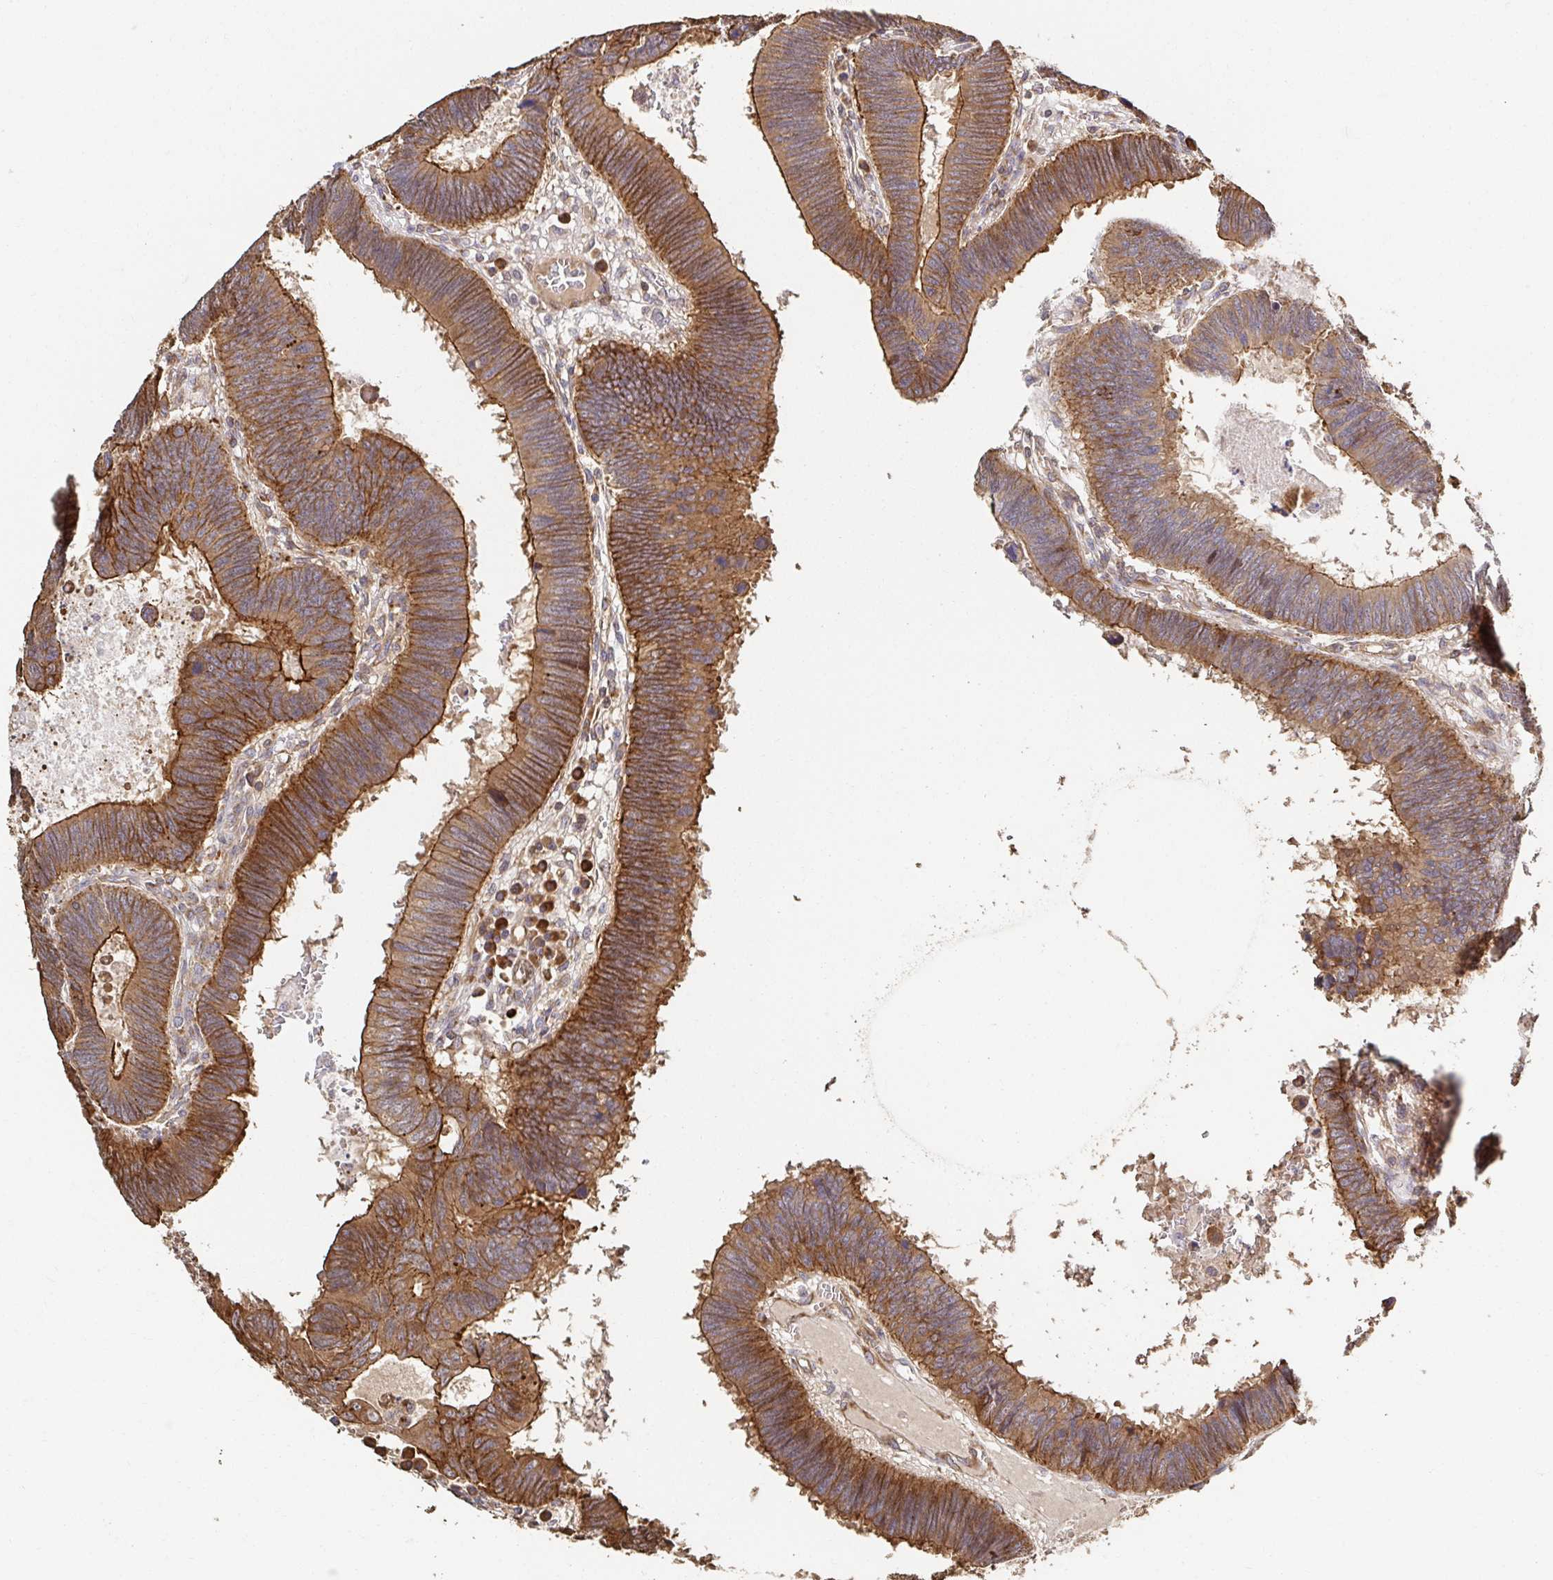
{"staining": {"intensity": "moderate", "quantity": ">75%", "location": "cytoplasmic/membranous"}, "tissue": "colorectal cancer", "cell_type": "Tumor cells", "image_type": "cancer", "snomed": [{"axis": "morphology", "description": "Adenocarcinoma, NOS"}, {"axis": "topography", "description": "Colon"}], "caption": "This is an image of IHC staining of colorectal cancer (adenocarcinoma), which shows moderate expression in the cytoplasmic/membranous of tumor cells.", "gene": "APBB1", "patient": {"sex": "male", "age": 62}}